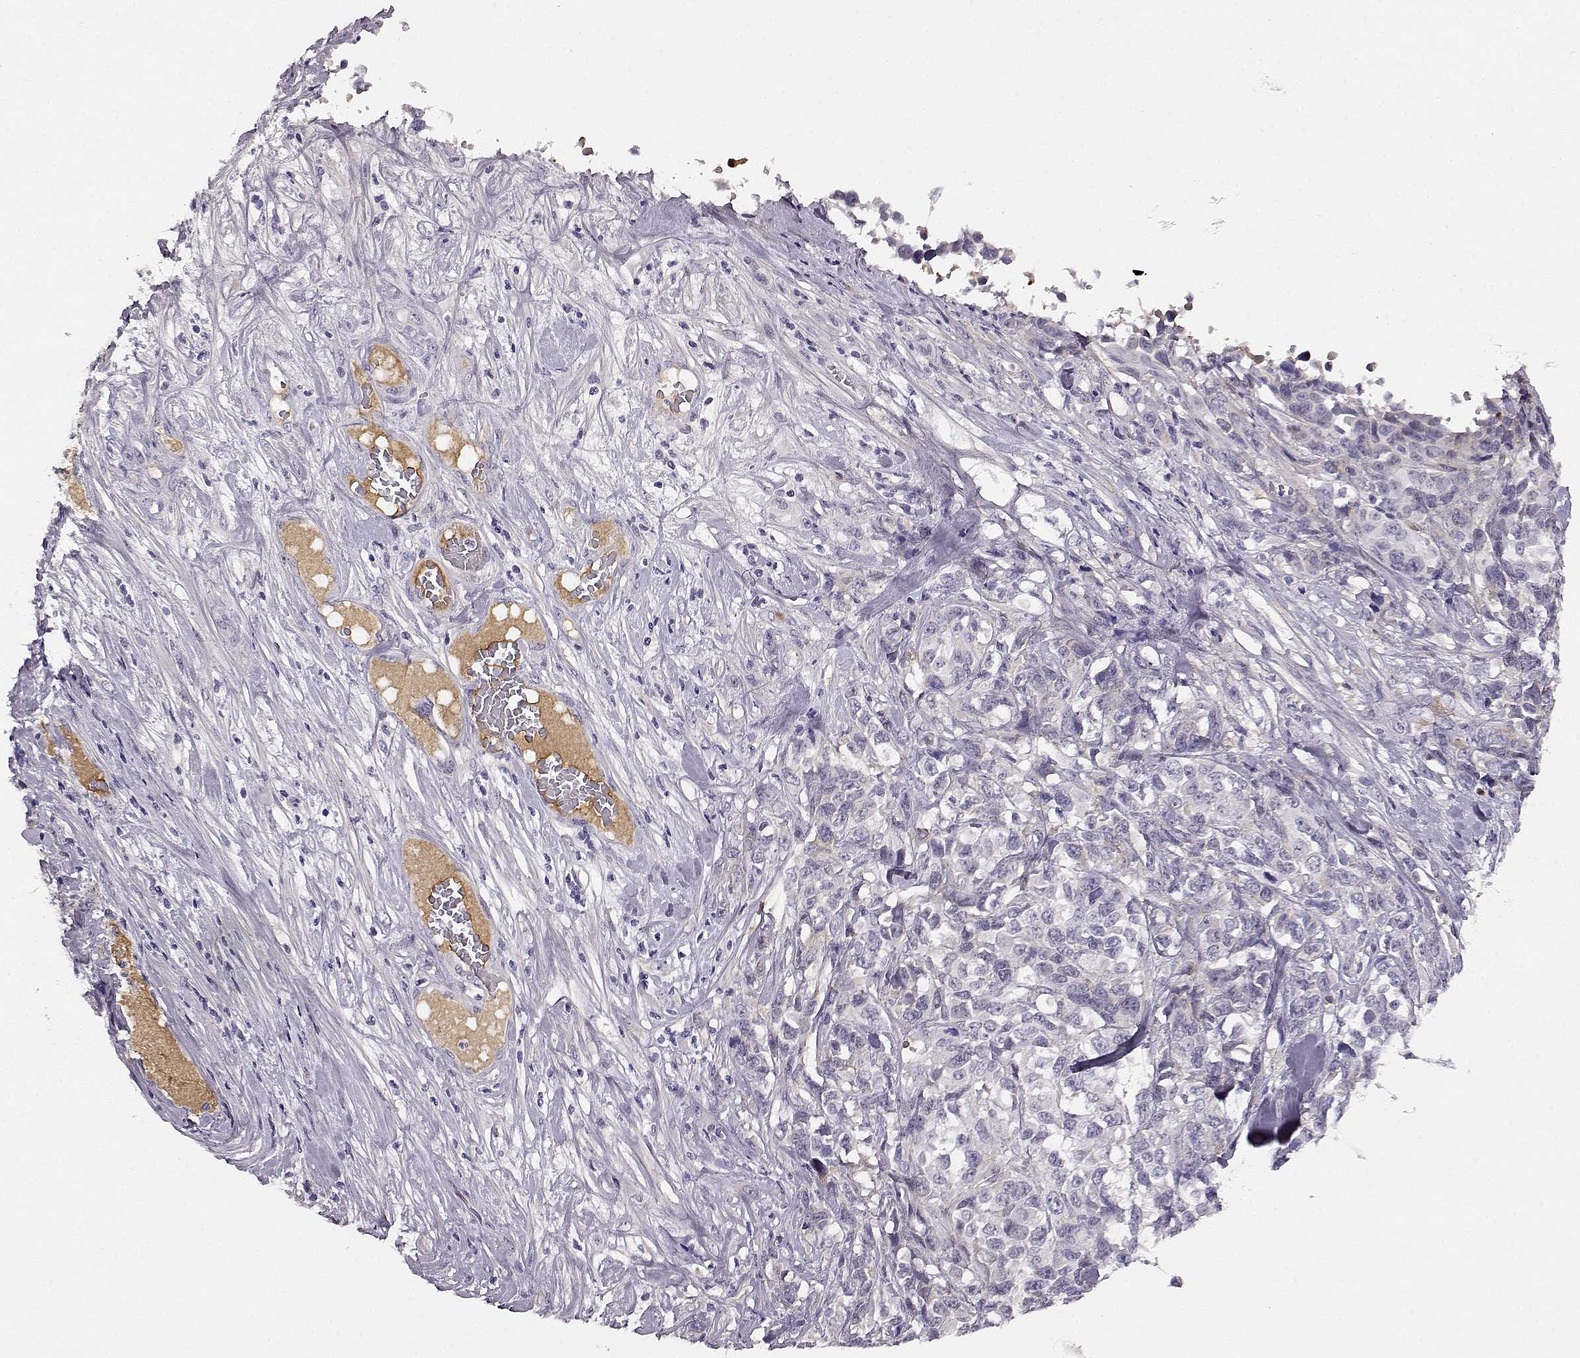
{"staining": {"intensity": "negative", "quantity": "none", "location": "none"}, "tissue": "melanoma", "cell_type": "Tumor cells", "image_type": "cancer", "snomed": [{"axis": "morphology", "description": "Malignant melanoma, Metastatic site"}, {"axis": "topography", "description": "Skin"}], "caption": "Tumor cells are negative for brown protein staining in melanoma.", "gene": "TRIM69", "patient": {"sex": "male", "age": 84}}